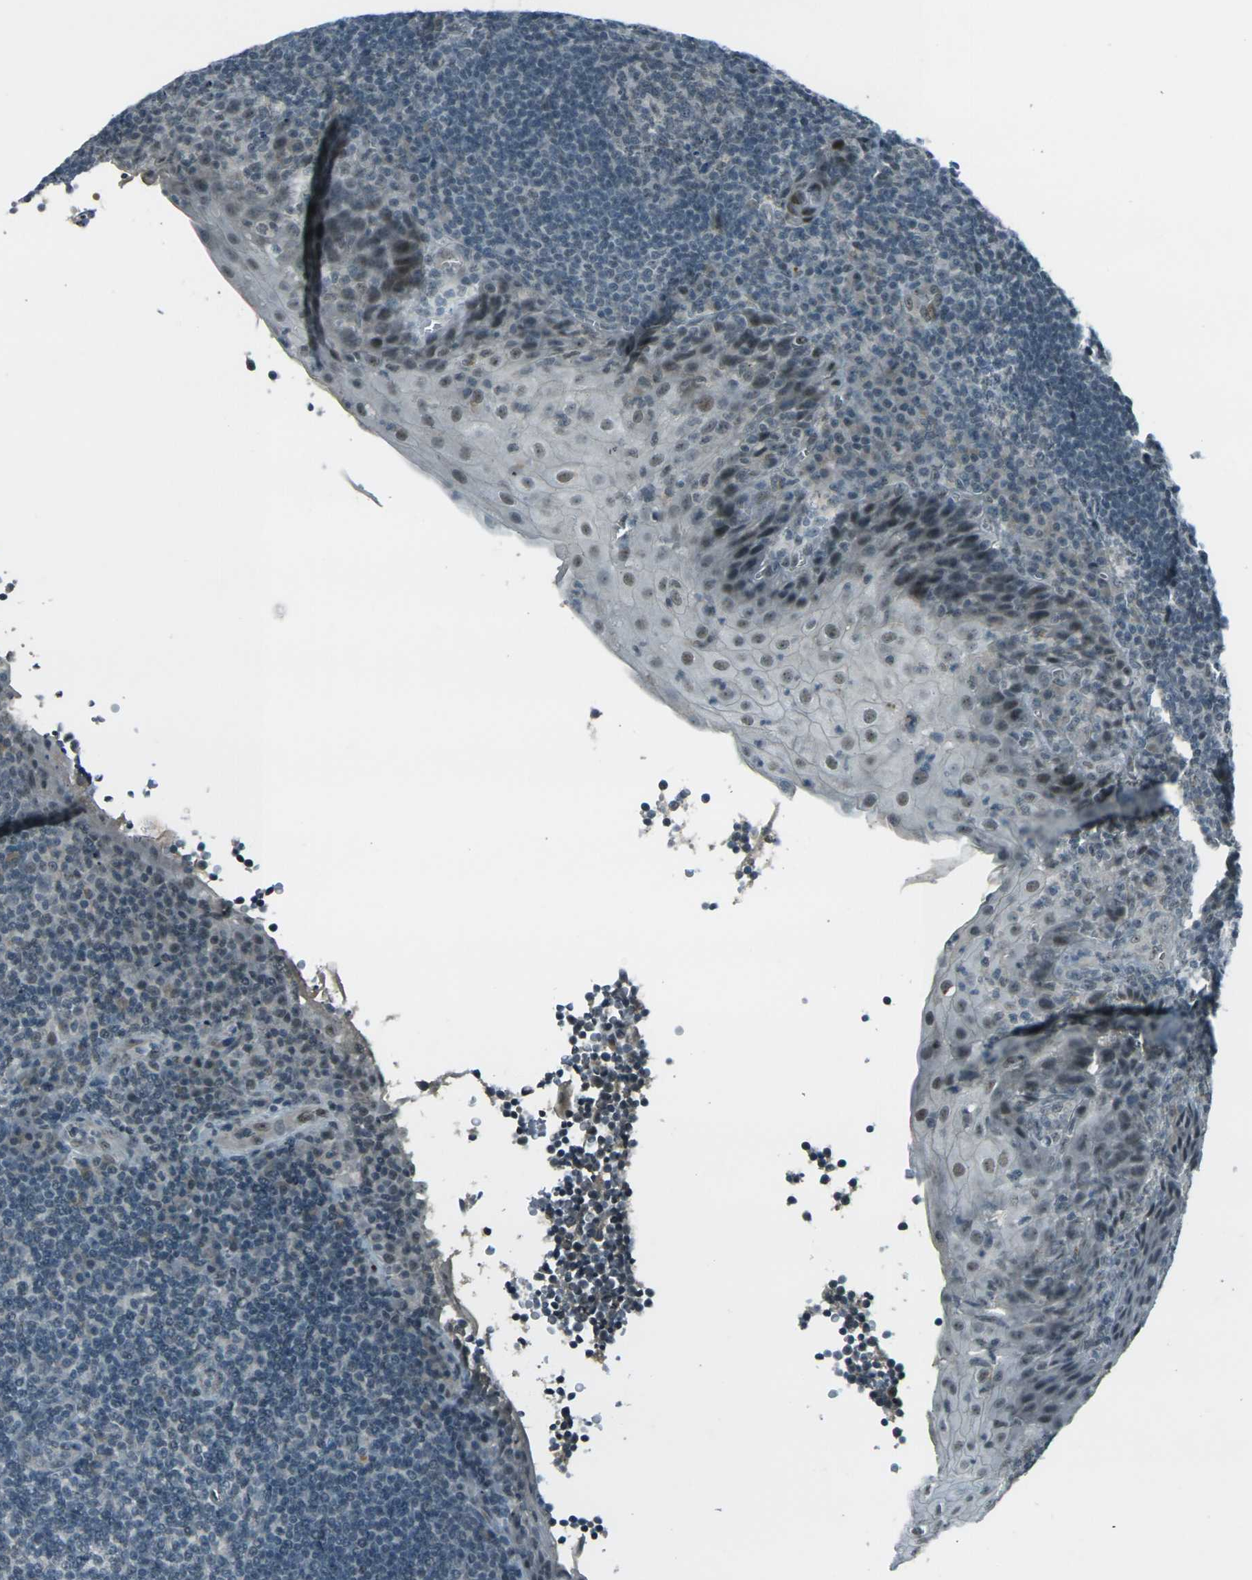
{"staining": {"intensity": "negative", "quantity": "none", "location": "none"}, "tissue": "tonsil", "cell_type": "Germinal center cells", "image_type": "normal", "snomed": [{"axis": "morphology", "description": "Normal tissue, NOS"}, {"axis": "topography", "description": "Tonsil"}], "caption": "IHC image of unremarkable tonsil: human tonsil stained with DAB (3,3'-diaminobenzidine) reveals no significant protein staining in germinal center cells. (DAB (3,3'-diaminobenzidine) immunohistochemistry (IHC) visualized using brightfield microscopy, high magnification).", "gene": "GPR19", "patient": {"sex": "male", "age": 37}}